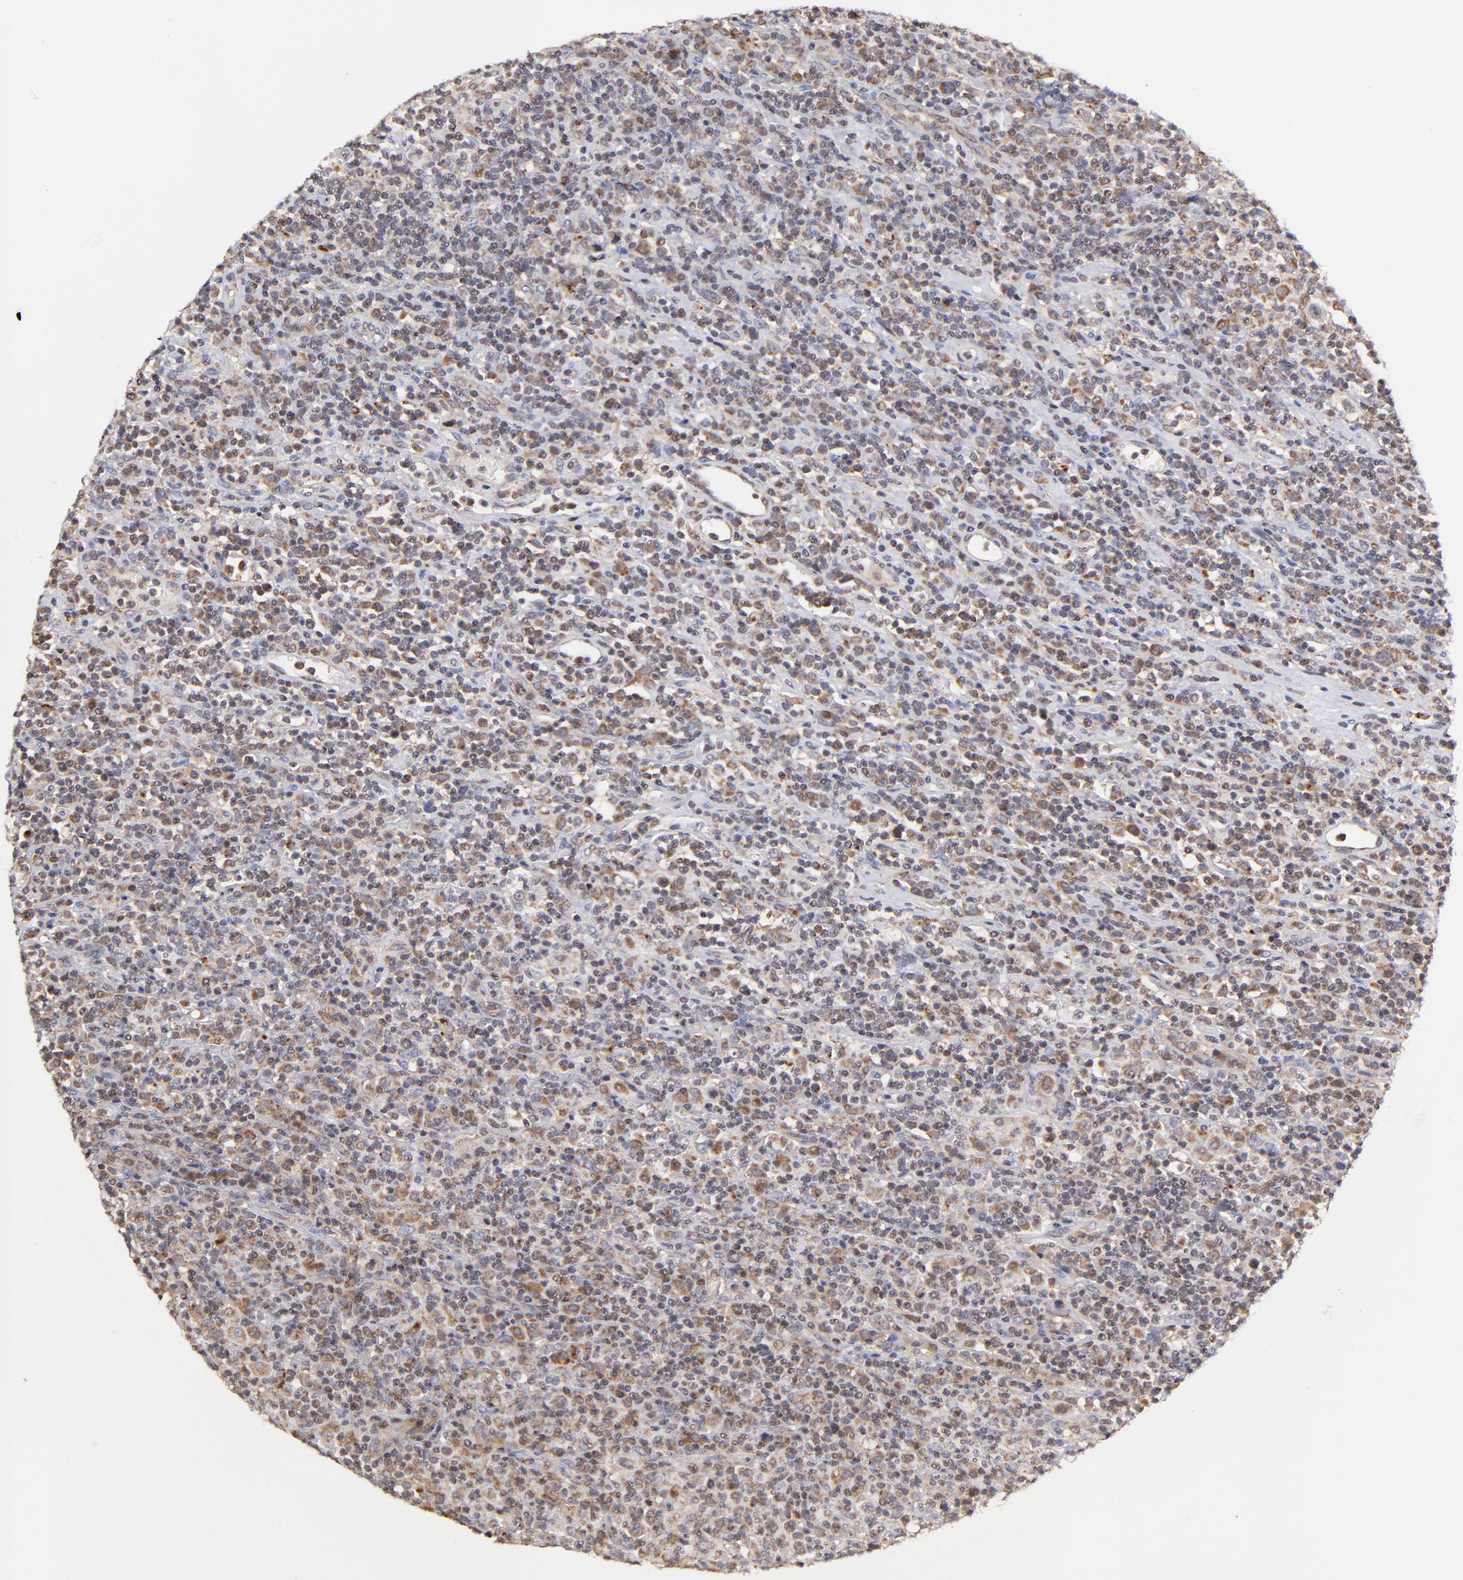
{"staining": {"intensity": "weak", "quantity": "25%-75%", "location": "cytoplasmic/membranous"}, "tissue": "lymphoma", "cell_type": "Tumor cells", "image_type": "cancer", "snomed": [{"axis": "morphology", "description": "Hodgkin's disease, NOS"}, {"axis": "topography", "description": "Lymph node"}], "caption": "A low amount of weak cytoplasmic/membranous staining is identified in approximately 25%-75% of tumor cells in Hodgkin's disease tissue. (DAB (3,3'-diaminobenzidine) = brown stain, brightfield microscopy at high magnification).", "gene": "MAP2K7", "patient": {"sex": "male", "age": 65}}